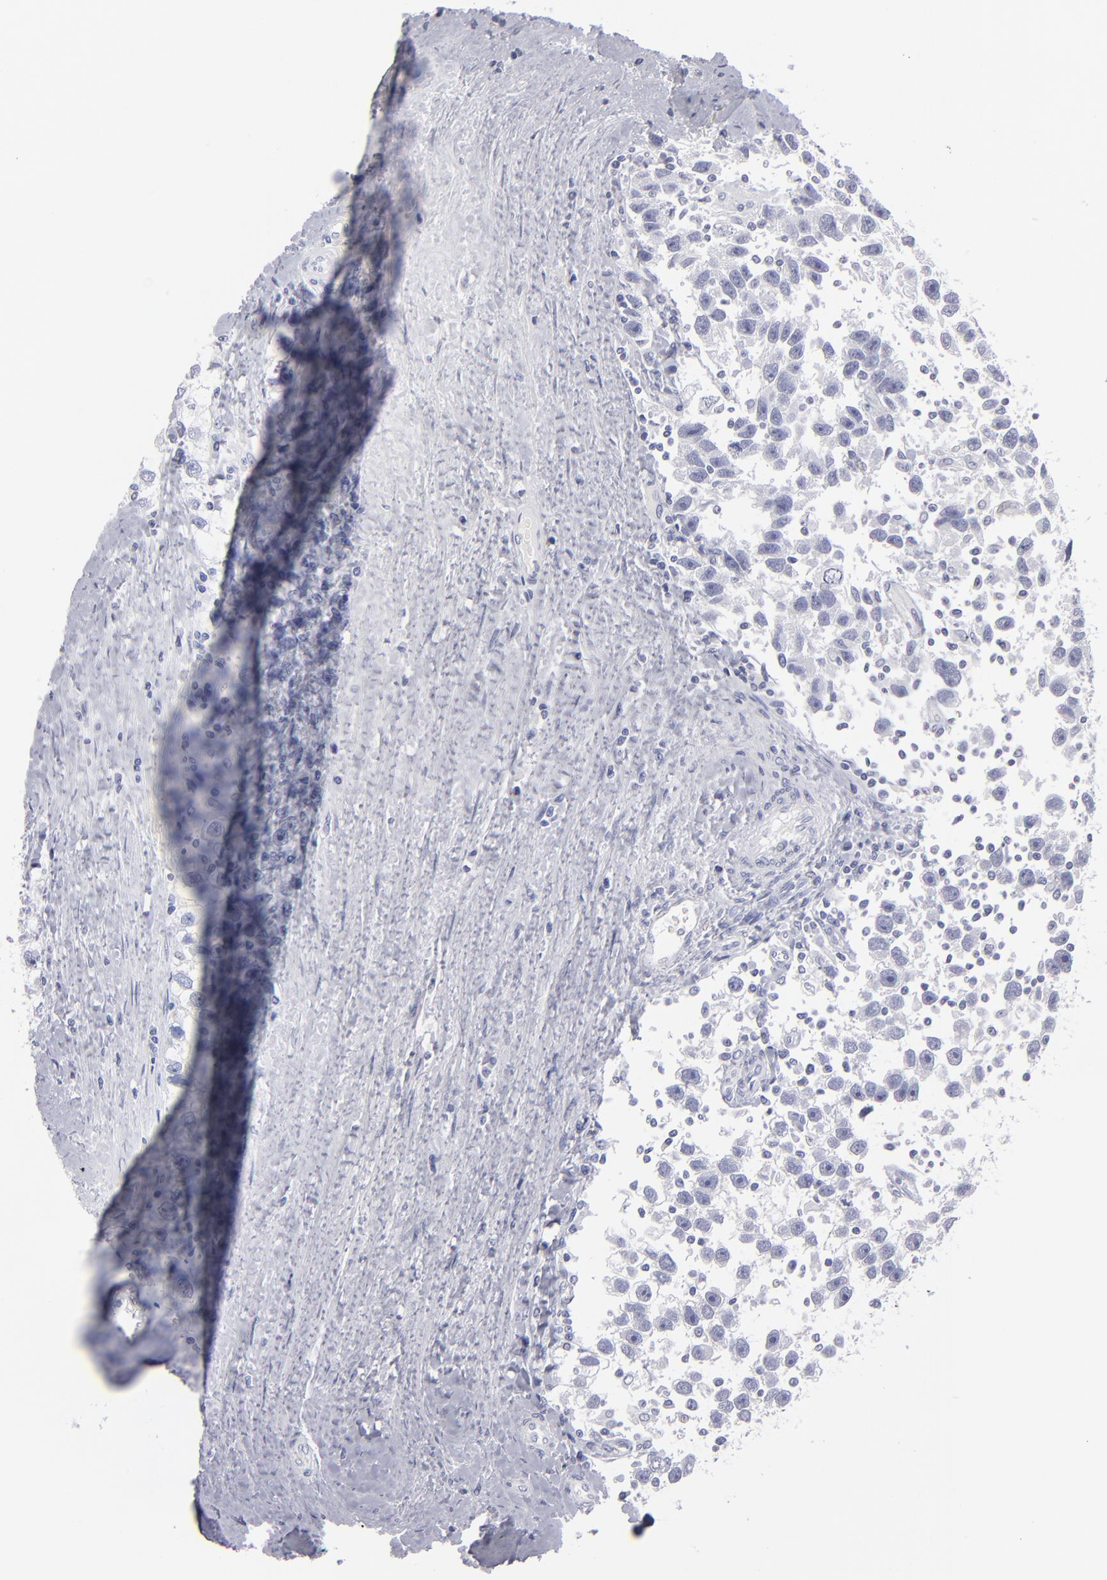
{"staining": {"intensity": "negative", "quantity": "none", "location": "none"}, "tissue": "testis cancer", "cell_type": "Tumor cells", "image_type": "cancer", "snomed": [{"axis": "morphology", "description": "Seminoma, NOS"}, {"axis": "topography", "description": "Testis"}], "caption": "There is no significant positivity in tumor cells of testis cancer.", "gene": "CADM3", "patient": {"sex": "male", "age": 43}}